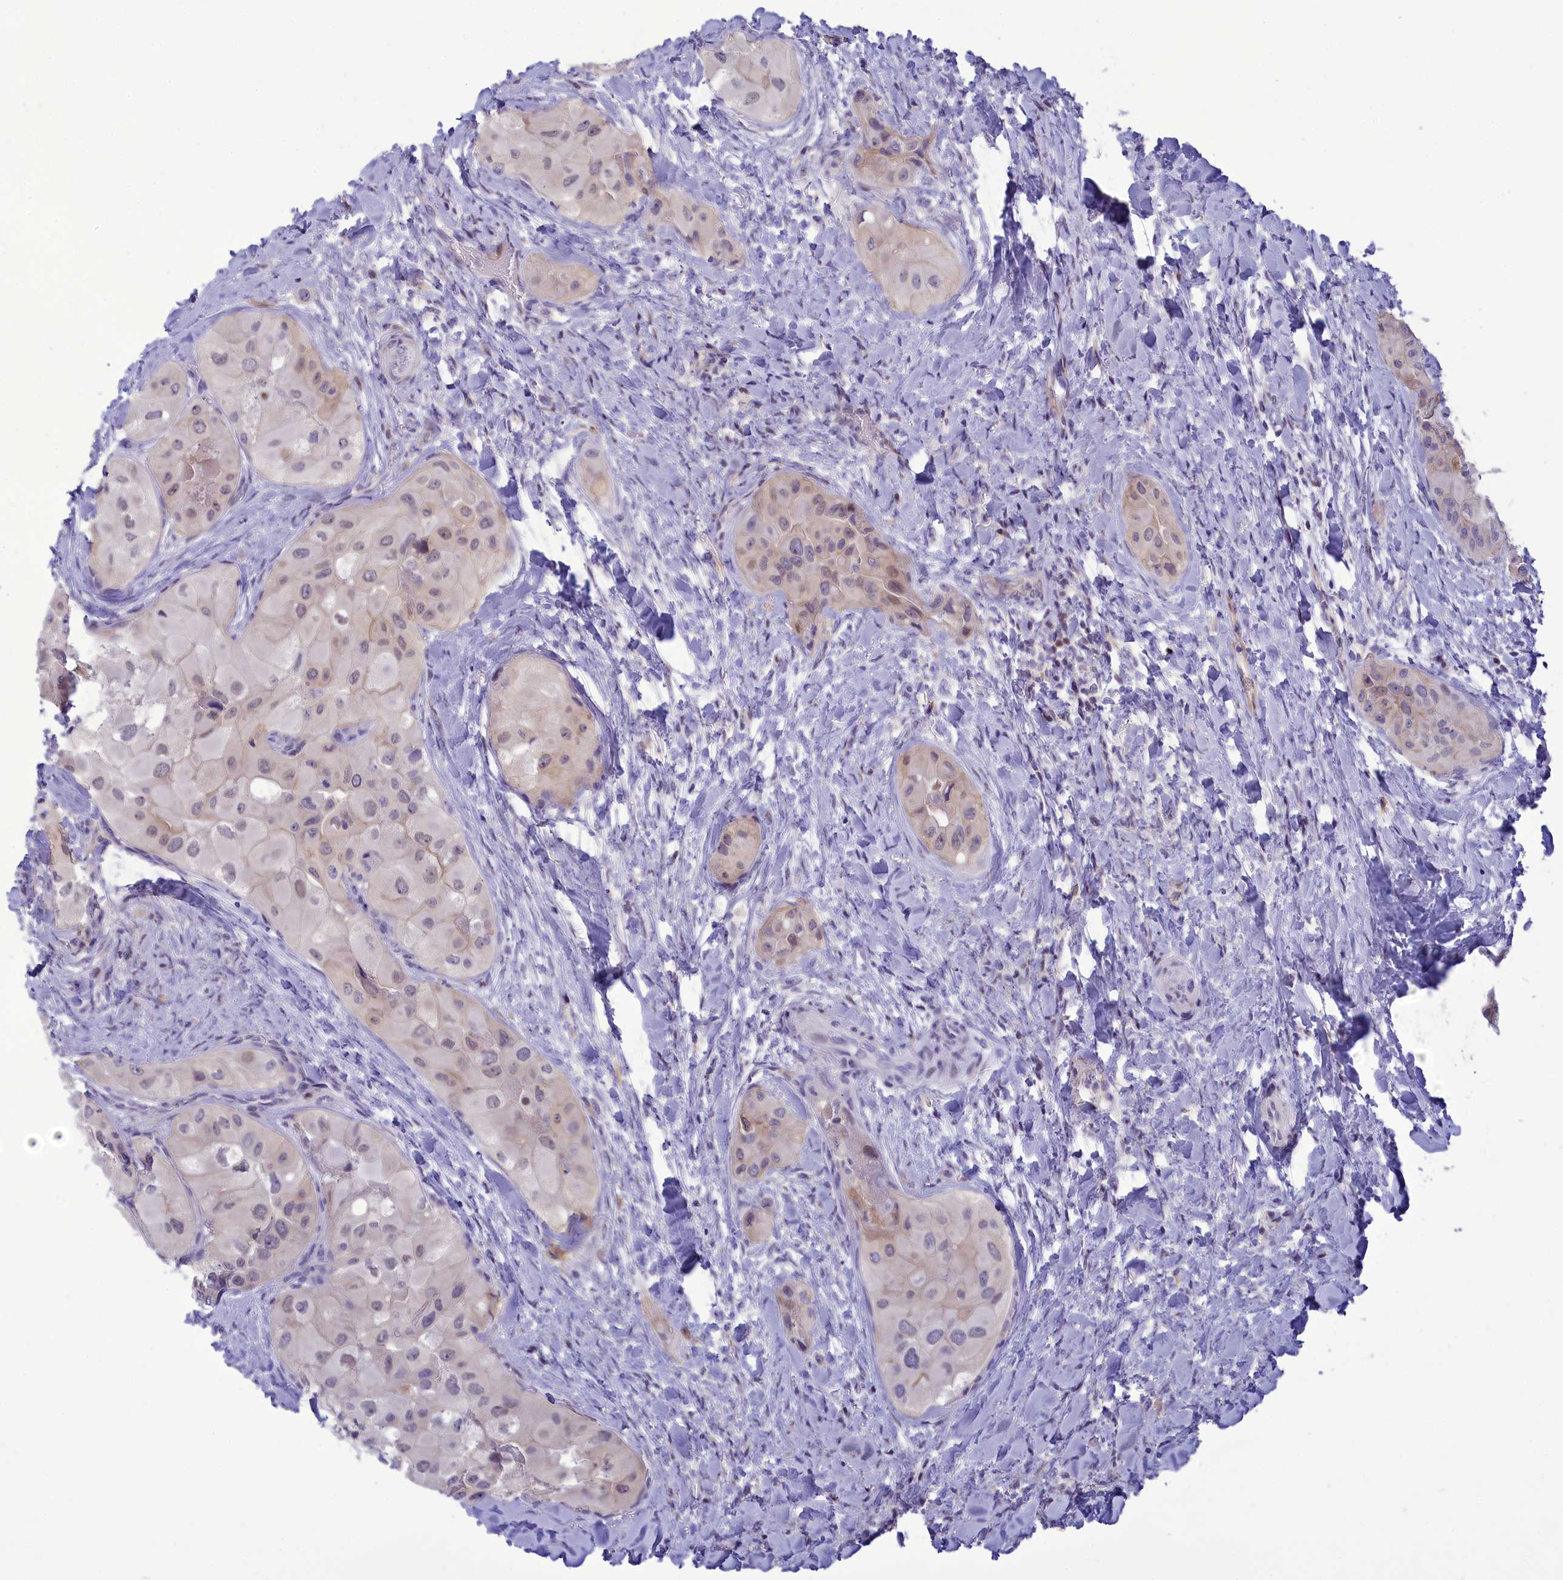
{"staining": {"intensity": "weak", "quantity": "<25%", "location": "cytoplasmic/membranous,nuclear"}, "tissue": "thyroid cancer", "cell_type": "Tumor cells", "image_type": "cancer", "snomed": [{"axis": "morphology", "description": "Normal tissue, NOS"}, {"axis": "morphology", "description": "Papillary adenocarcinoma, NOS"}, {"axis": "topography", "description": "Thyroid gland"}], "caption": "DAB (3,3'-diaminobenzidine) immunohistochemical staining of human thyroid cancer (papillary adenocarcinoma) demonstrates no significant positivity in tumor cells.", "gene": "CORO2A", "patient": {"sex": "female", "age": 59}}